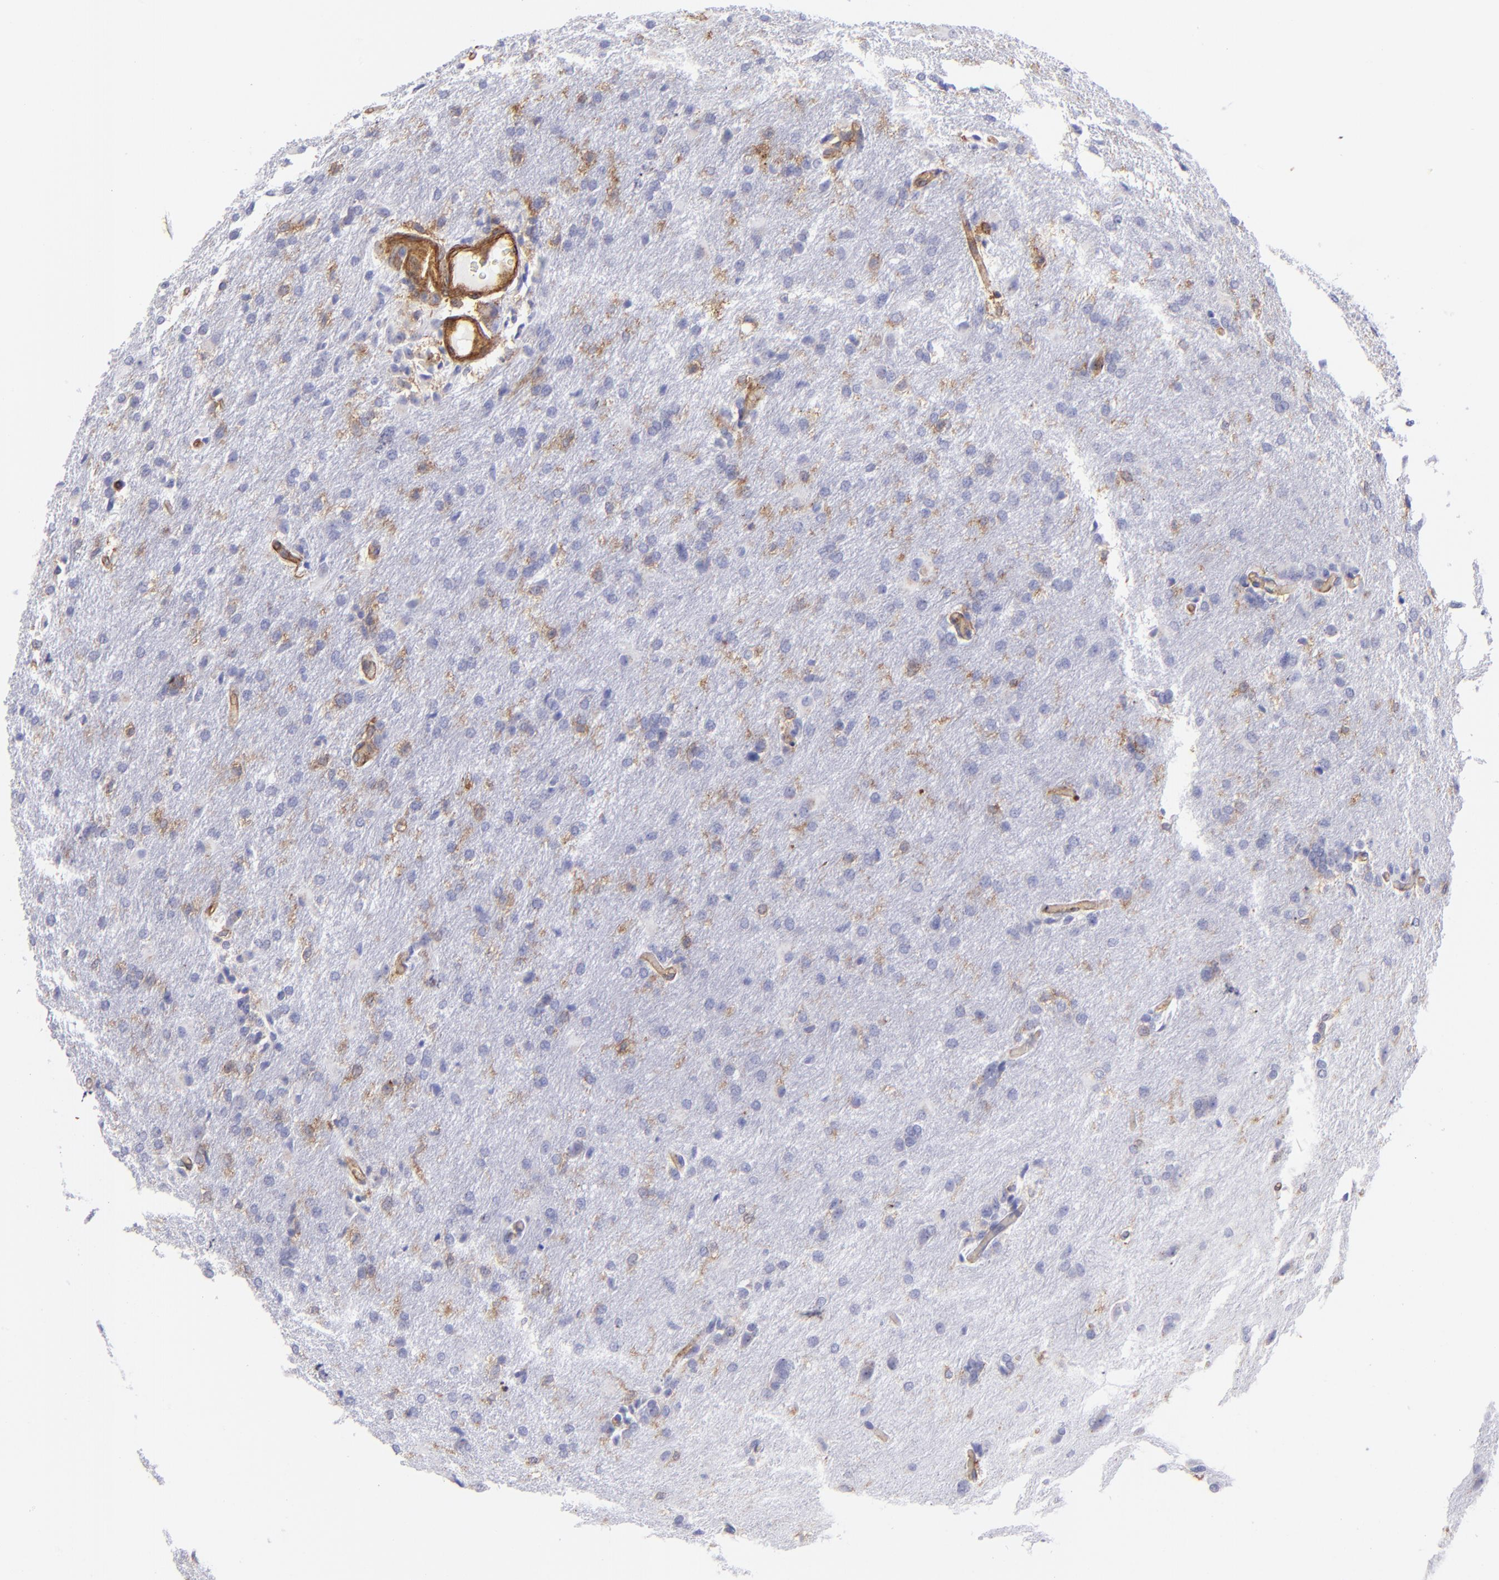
{"staining": {"intensity": "weak", "quantity": "<25%", "location": "none"}, "tissue": "glioma", "cell_type": "Tumor cells", "image_type": "cancer", "snomed": [{"axis": "morphology", "description": "Glioma, malignant, High grade"}, {"axis": "topography", "description": "Brain"}], "caption": "Immunohistochemistry photomicrograph of malignant glioma (high-grade) stained for a protein (brown), which shows no expression in tumor cells.", "gene": "ENTPD1", "patient": {"sex": "male", "age": 68}}